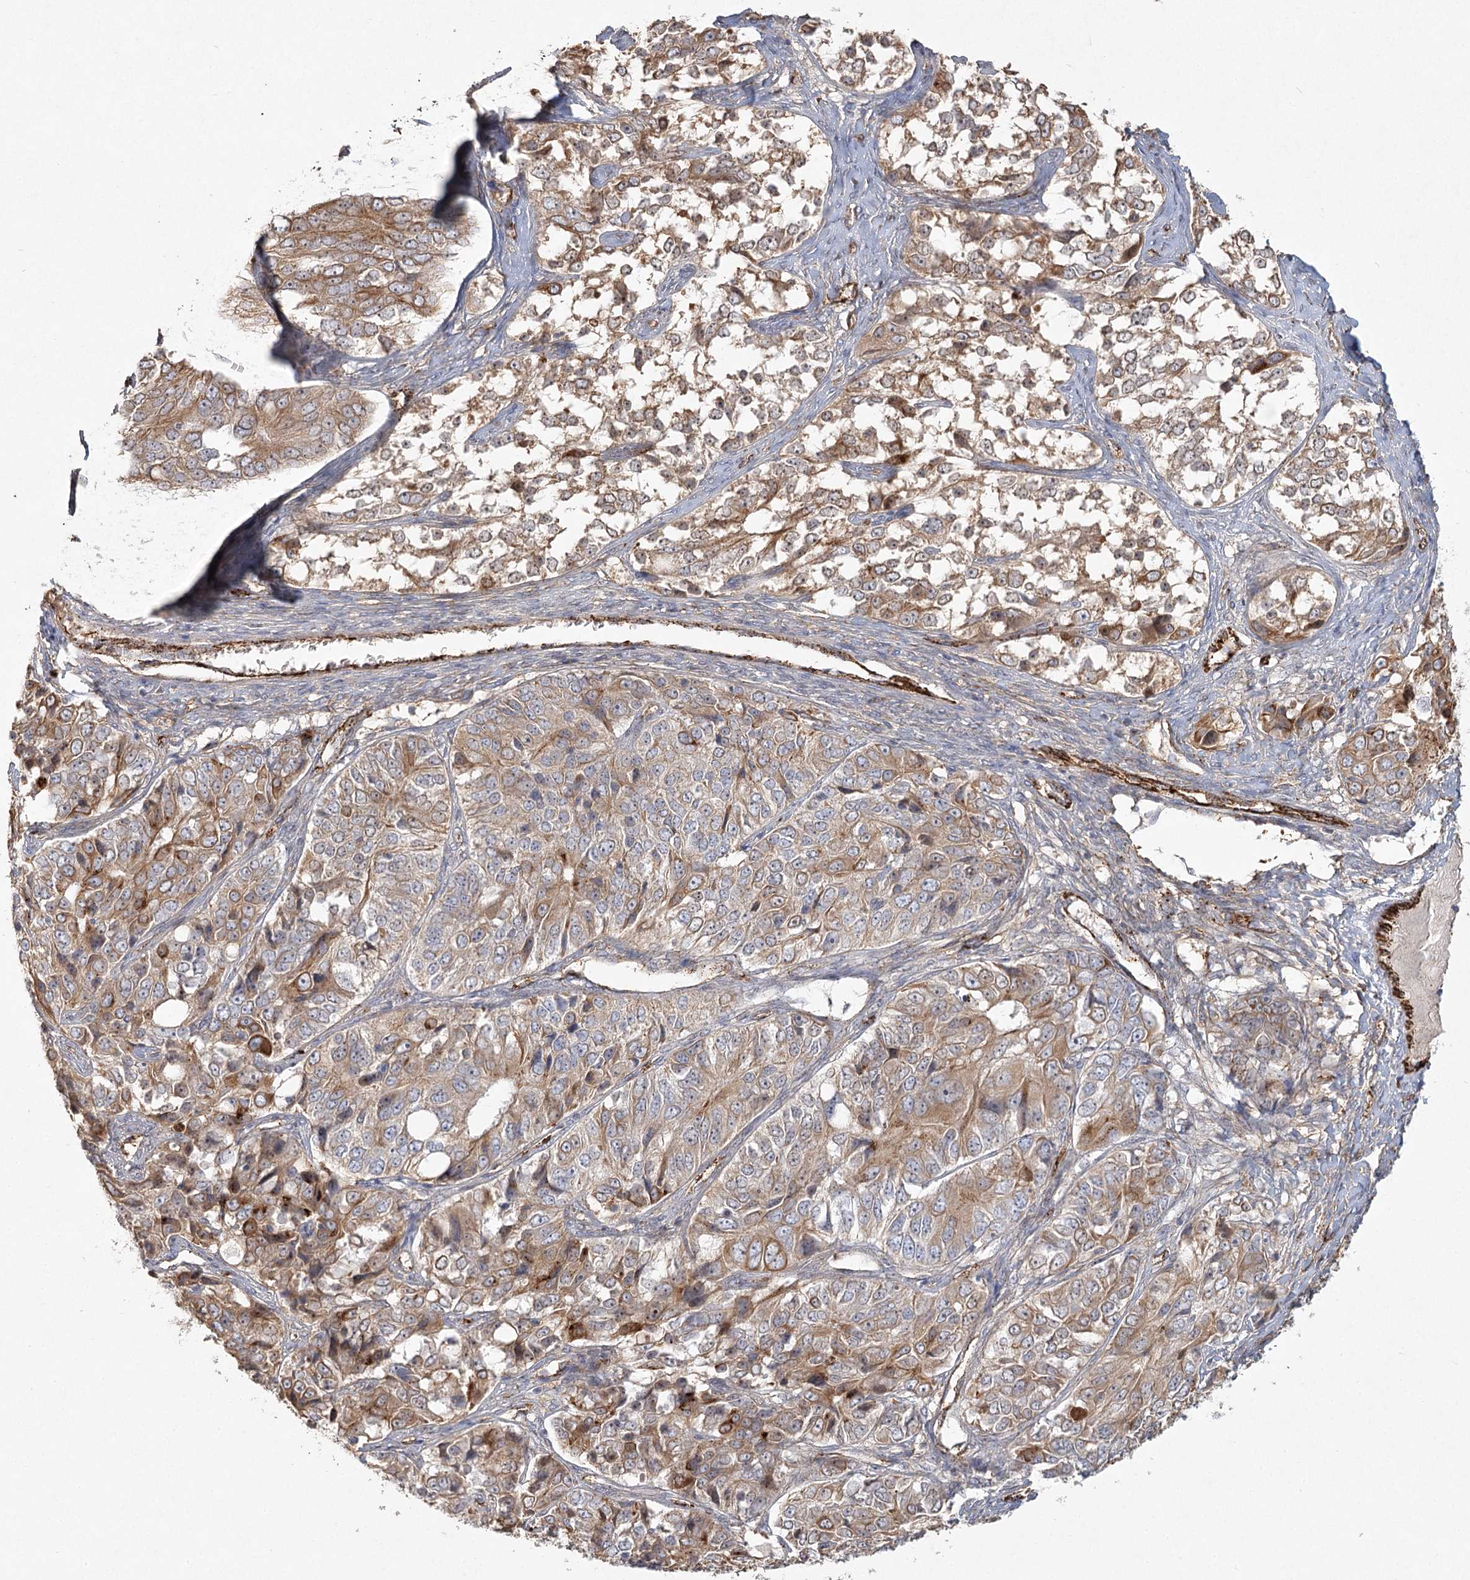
{"staining": {"intensity": "moderate", "quantity": ">75%", "location": "cytoplasmic/membranous"}, "tissue": "ovarian cancer", "cell_type": "Tumor cells", "image_type": "cancer", "snomed": [{"axis": "morphology", "description": "Carcinoma, endometroid"}, {"axis": "topography", "description": "Ovary"}], "caption": "IHC of human endometroid carcinoma (ovarian) displays medium levels of moderate cytoplasmic/membranous staining in approximately >75% of tumor cells.", "gene": "KBTBD4", "patient": {"sex": "female", "age": 51}}